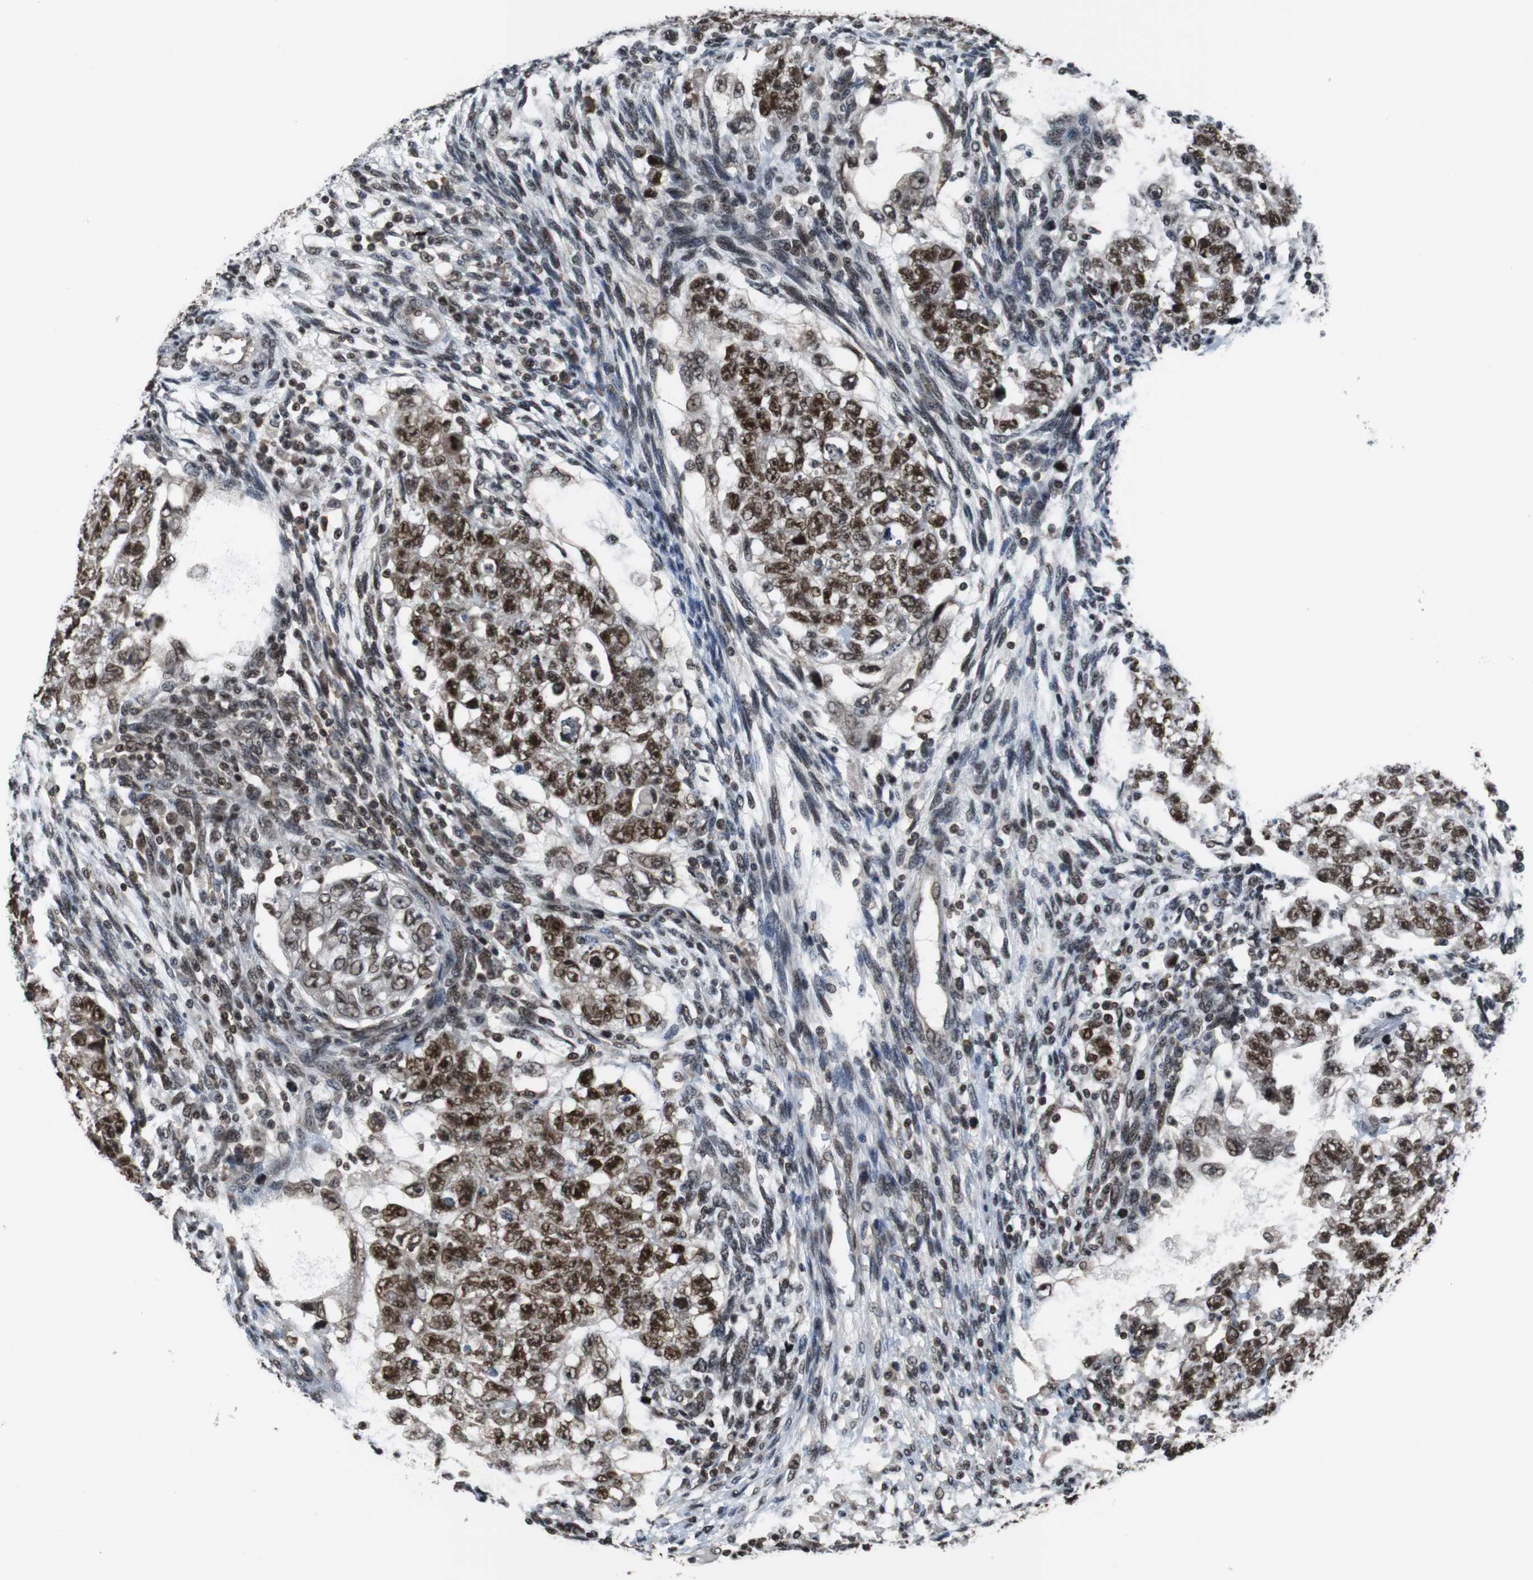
{"staining": {"intensity": "strong", "quantity": ">75%", "location": "nuclear"}, "tissue": "testis cancer", "cell_type": "Tumor cells", "image_type": "cancer", "snomed": [{"axis": "morphology", "description": "Normal tissue, NOS"}, {"axis": "morphology", "description": "Carcinoma, Embryonal, NOS"}, {"axis": "topography", "description": "Testis"}], "caption": "The photomicrograph reveals a brown stain indicating the presence of a protein in the nuclear of tumor cells in embryonal carcinoma (testis). Immunohistochemistry stains the protein of interest in brown and the nuclei are stained blue.", "gene": "REST", "patient": {"sex": "male", "age": 36}}